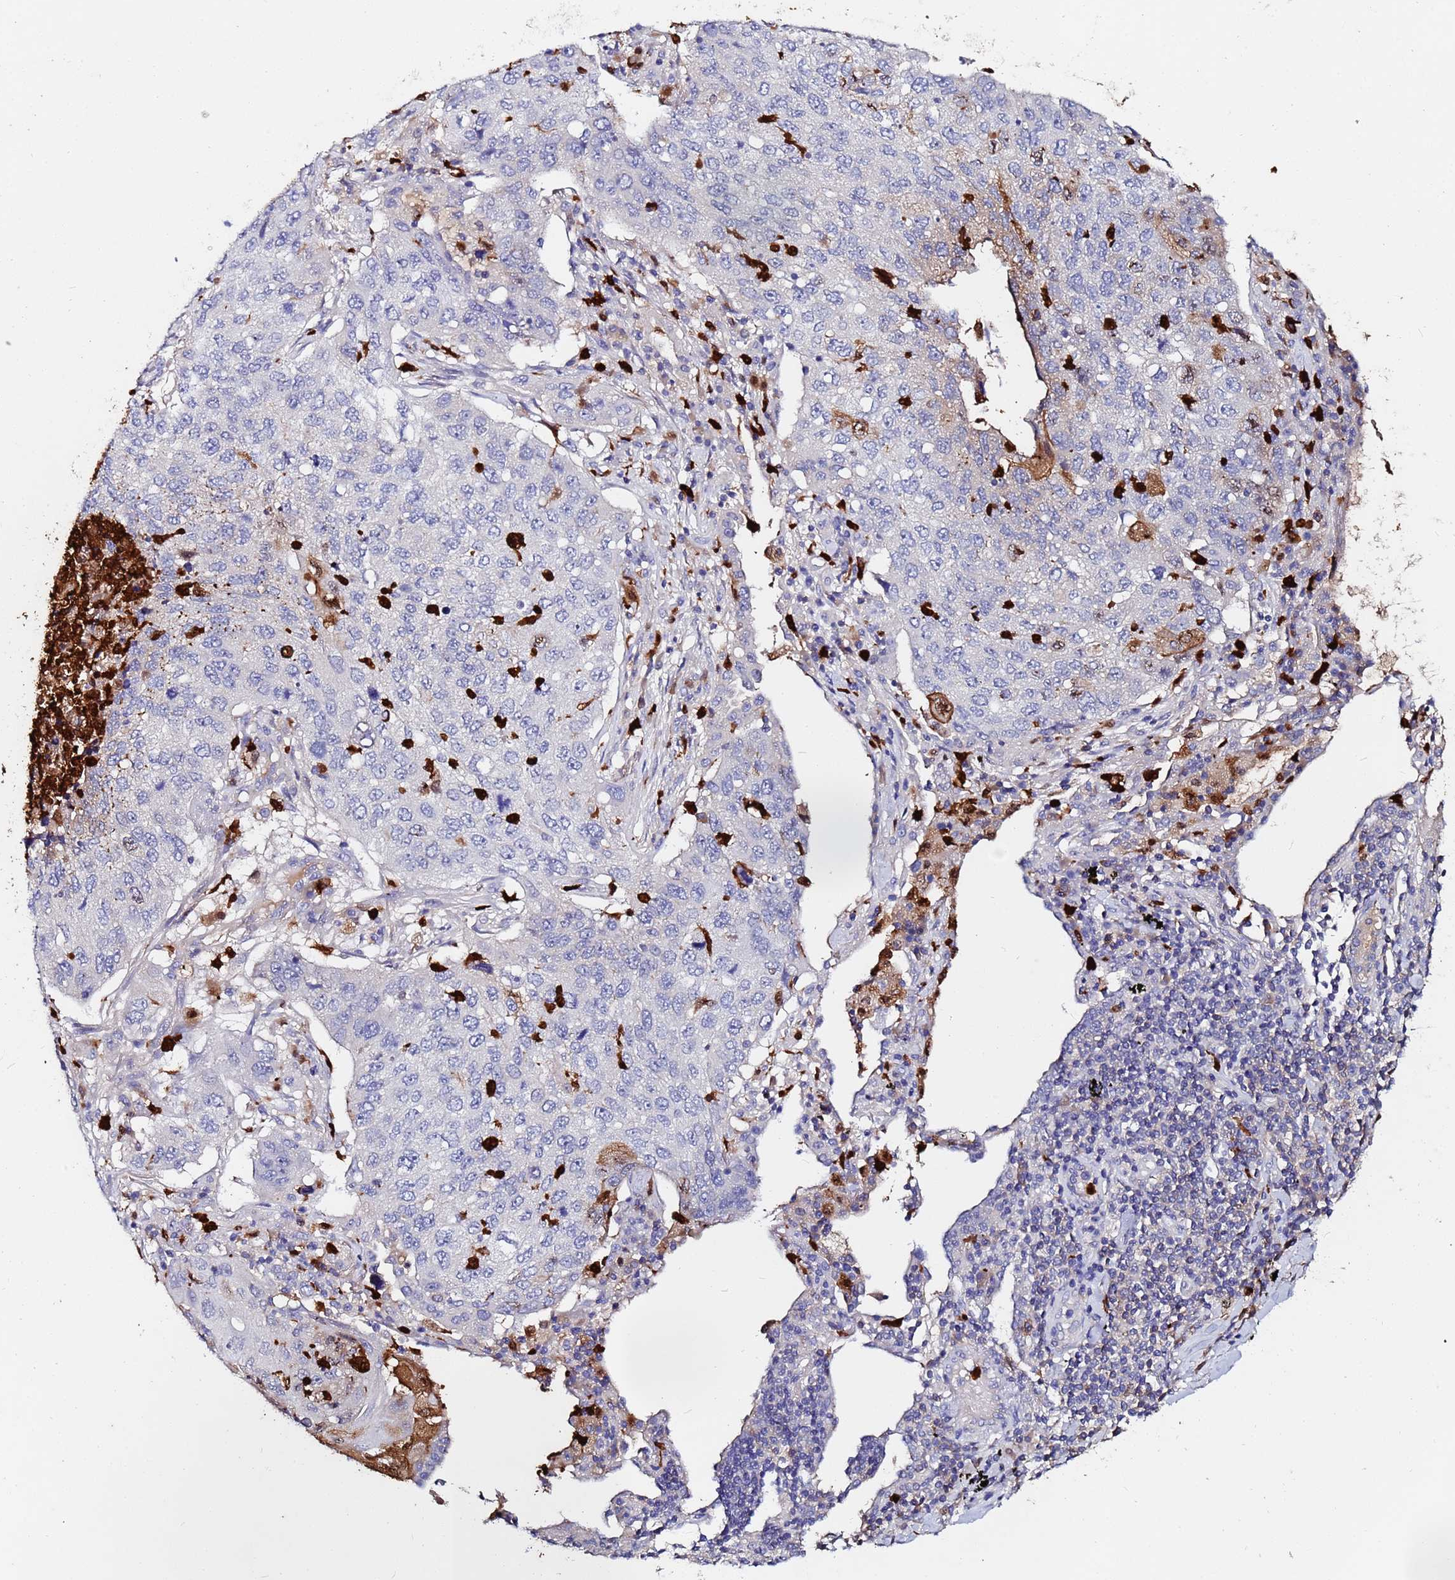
{"staining": {"intensity": "moderate", "quantity": "<25%", "location": "cytoplasmic/membranous"}, "tissue": "lung cancer", "cell_type": "Tumor cells", "image_type": "cancer", "snomed": [{"axis": "morphology", "description": "Squamous cell carcinoma, NOS"}, {"axis": "topography", "description": "Lung"}], "caption": "Immunohistochemical staining of lung cancer demonstrates low levels of moderate cytoplasmic/membranous positivity in approximately <25% of tumor cells.", "gene": "TUBAL3", "patient": {"sex": "female", "age": 63}}